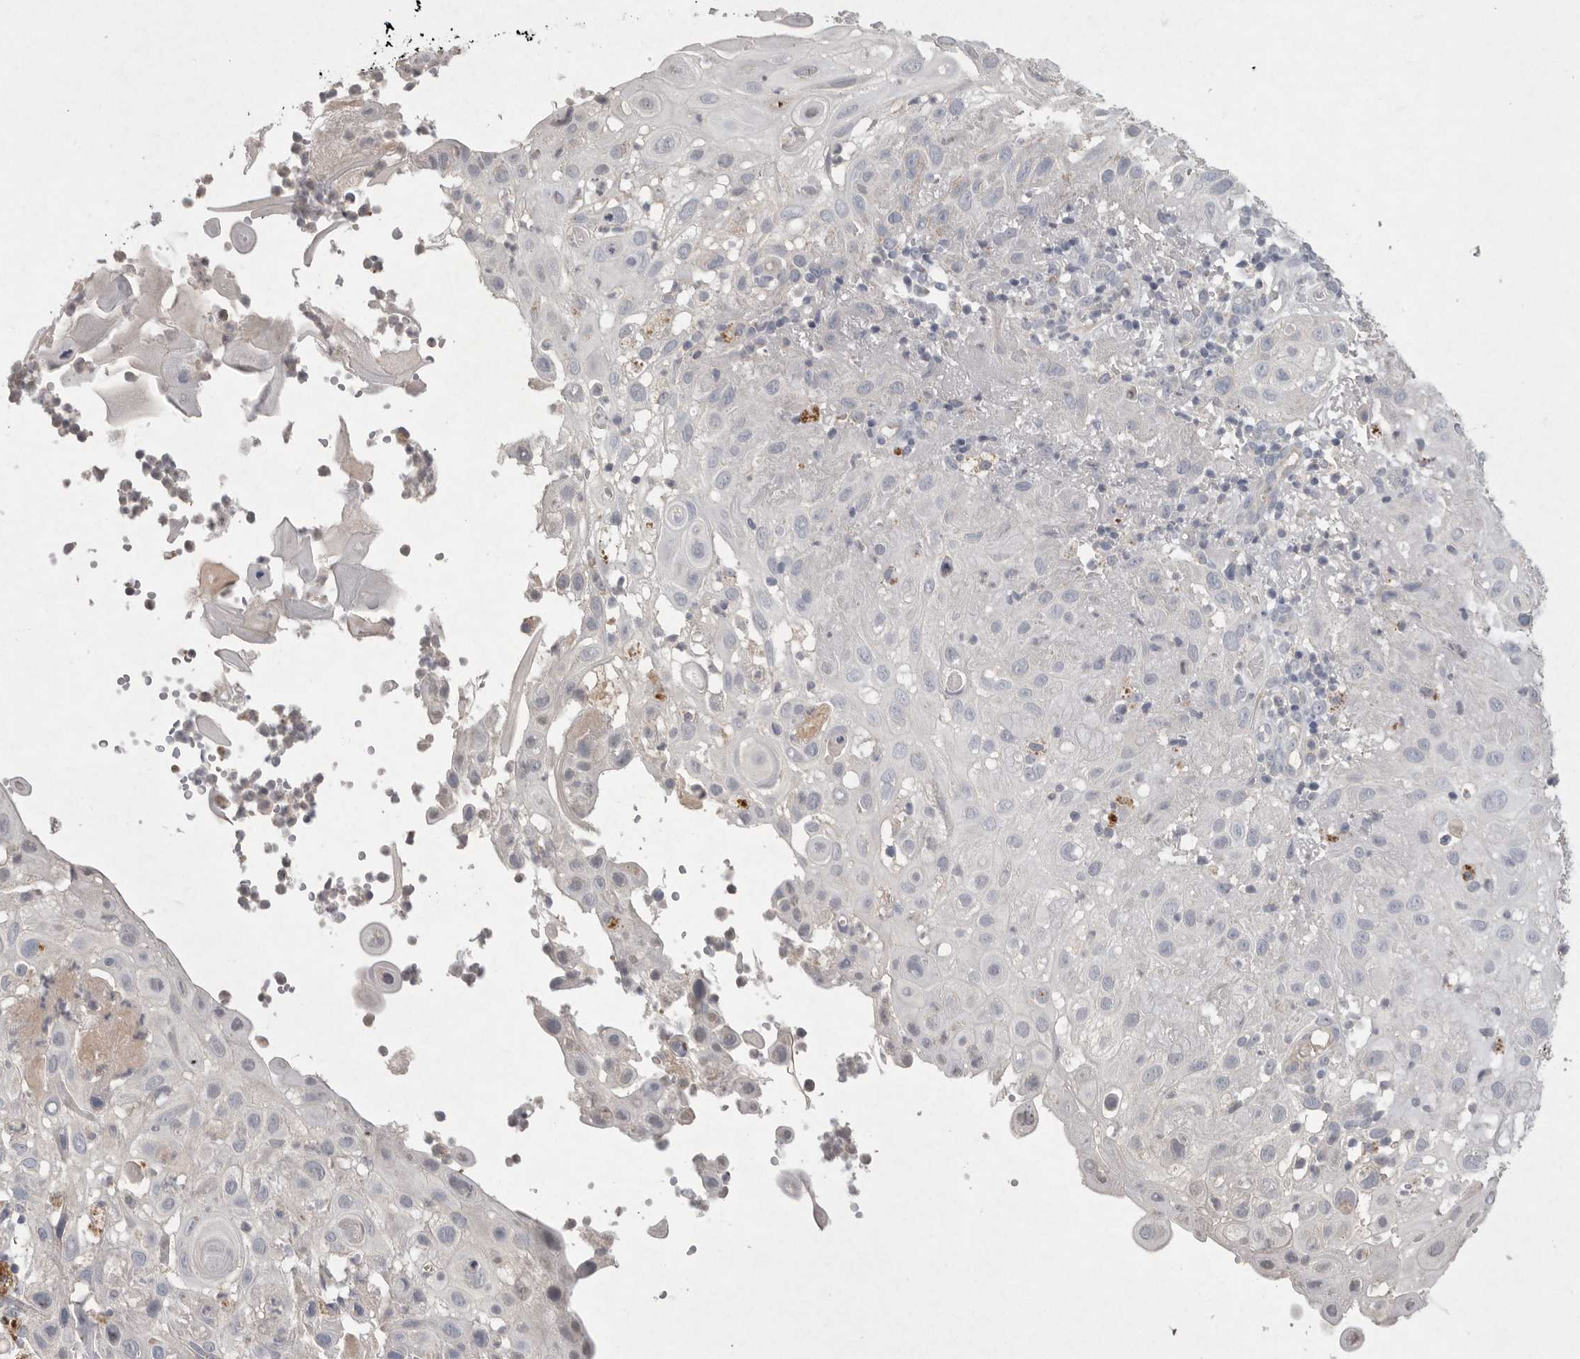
{"staining": {"intensity": "negative", "quantity": "none", "location": "none"}, "tissue": "skin cancer", "cell_type": "Tumor cells", "image_type": "cancer", "snomed": [{"axis": "morphology", "description": "Normal tissue, NOS"}, {"axis": "morphology", "description": "Squamous cell carcinoma, NOS"}, {"axis": "topography", "description": "Skin"}], "caption": "An immunohistochemistry image of skin cancer (squamous cell carcinoma) is shown. There is no staining in tumor cells of skin cancer (squamous cell carcinoma). The staining was performed using DAB to visualize the protein expression in brown, while the nuclei were stained in blue with hematoxylin (Magnification: 20x).", "gene": "VANGL2", "patient": {"sex": "female", "age": 96}}